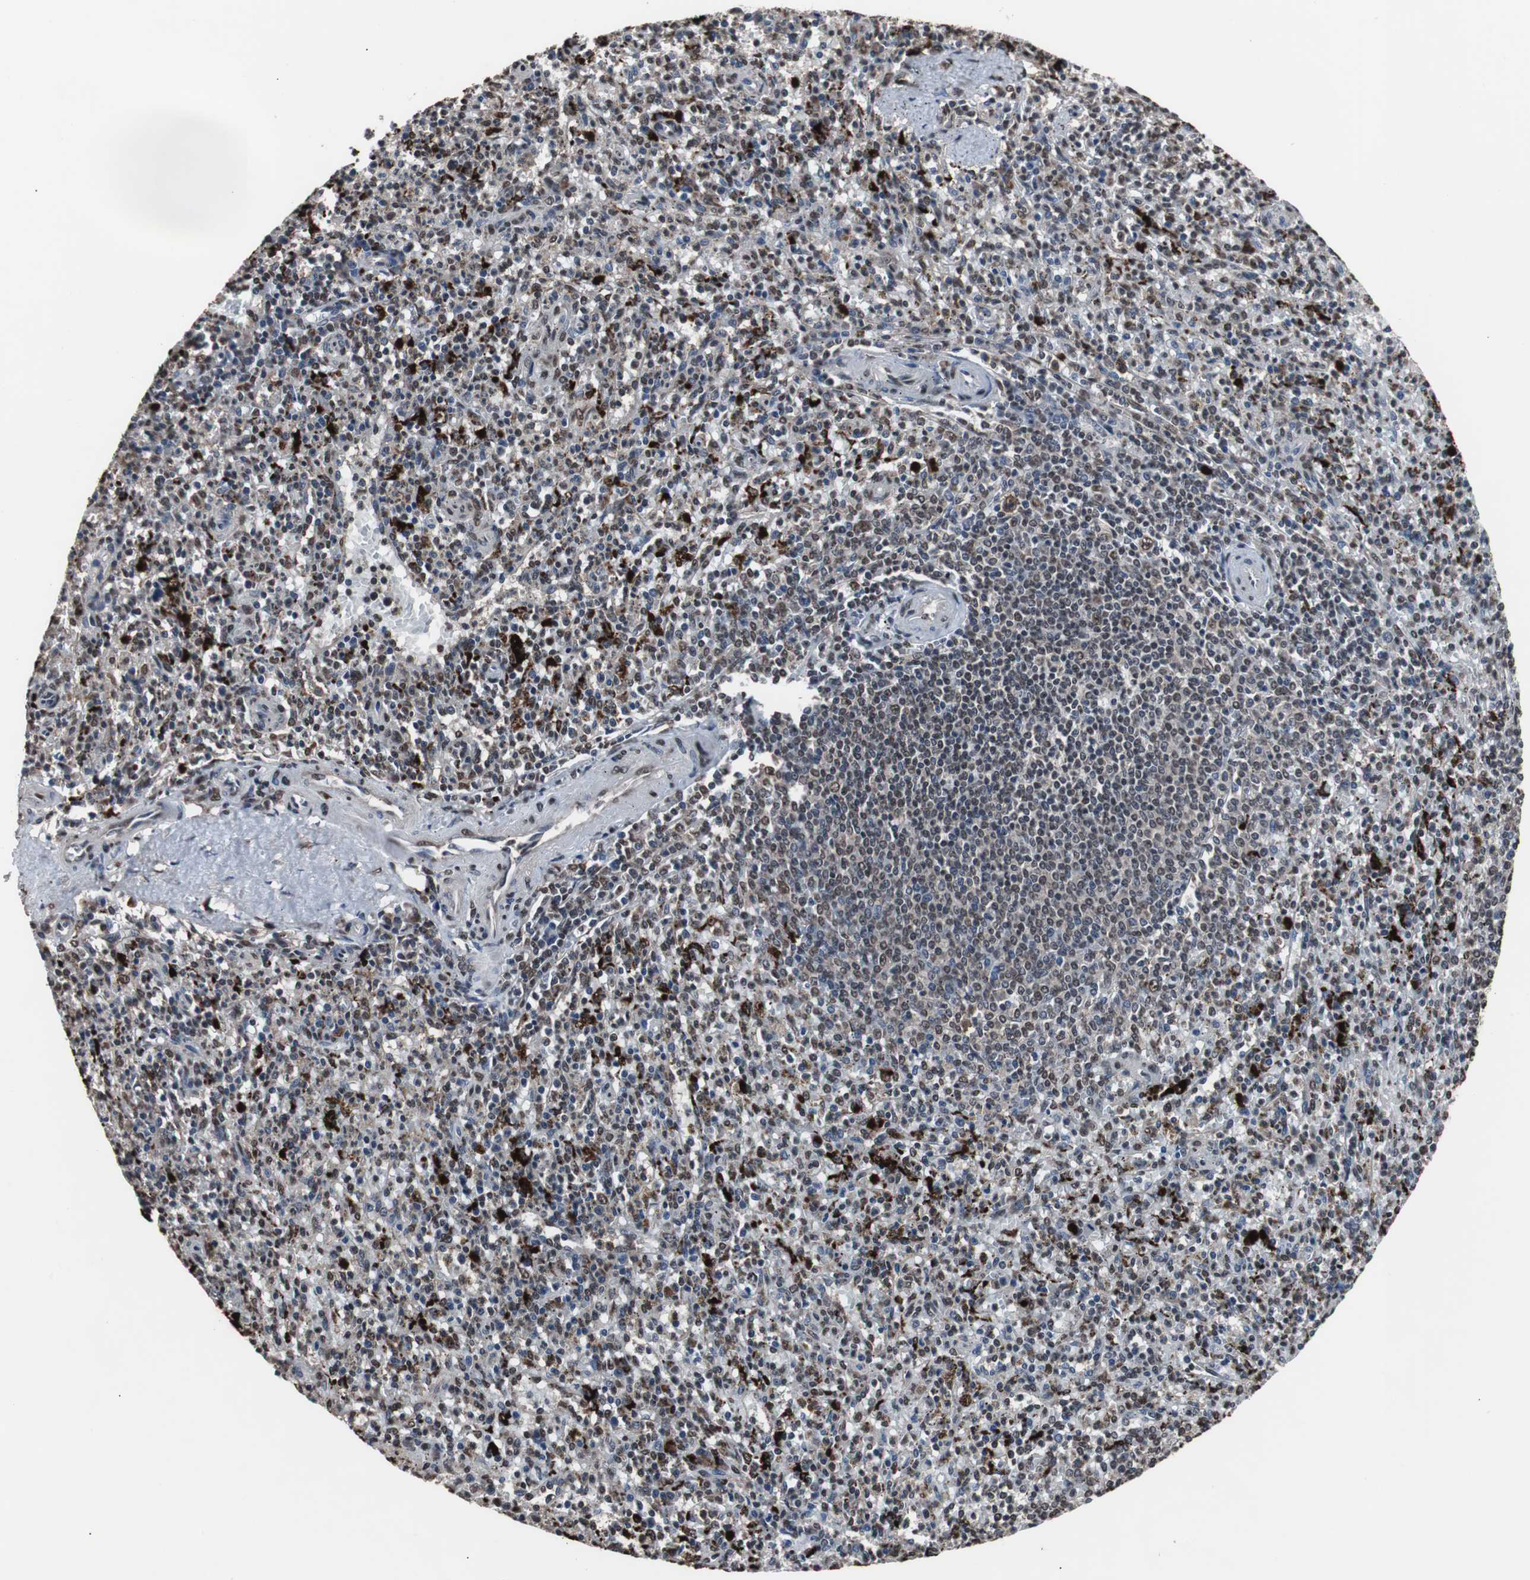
{"staining": {"intensity": "weak", "quantity": "25%-75%", "location": "nuclear"}, "tissue": "spleen", "cell_type": "Cells in red pulp", "image_type": "normal", "snomed": [{"axis": "morphology", "description": "Normal tissue, NOS"}, {"axis": "topography", "description": "Spleen"}], "caption": "Unremarkable spleen was stained to show a protein in brown. There is low levels of weak nuclear expression in about 25%-75% of cells in red pulp.", "gene": "MED27", "patient": {"sex": "male", "age": 72}}